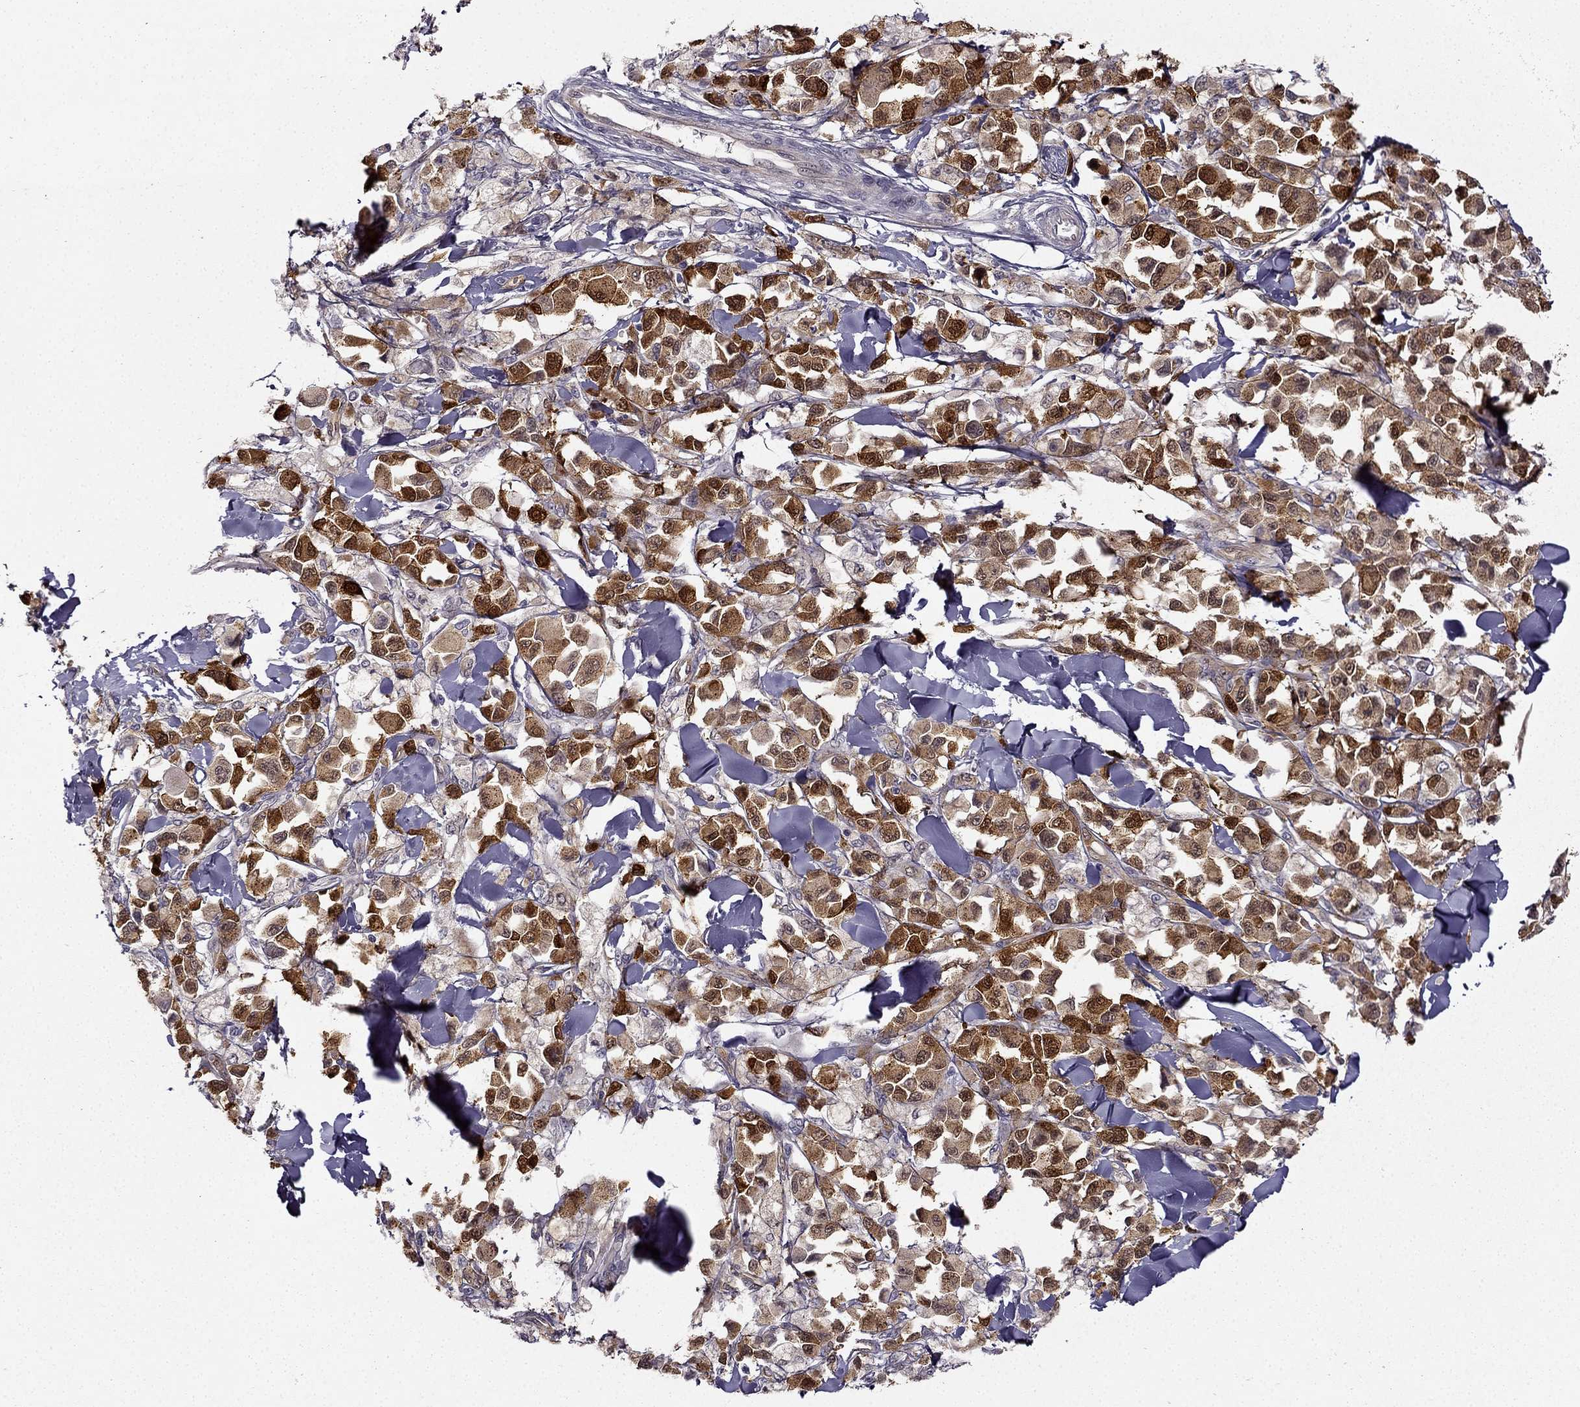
{"staining": {"intensity": "strong", "quantity": "<25%", "location": "cytoplasmic/membranous"}, "tissue": "melanoma", "cell_type": "Tumor cells", "image_type": "cancer", "snomed": [{"axis": "morphology", "description": "Malignant melanoma, NOS"}, {"axis": "topography", "description": "Skin"}], "caption": "Malignant melanoma stained with IHC shows strong cytoplasmic/membranous expression in approximately <25% of tumor cells.", "gene": "NQO1", "patient": {"sex": "female", "age": 58}}